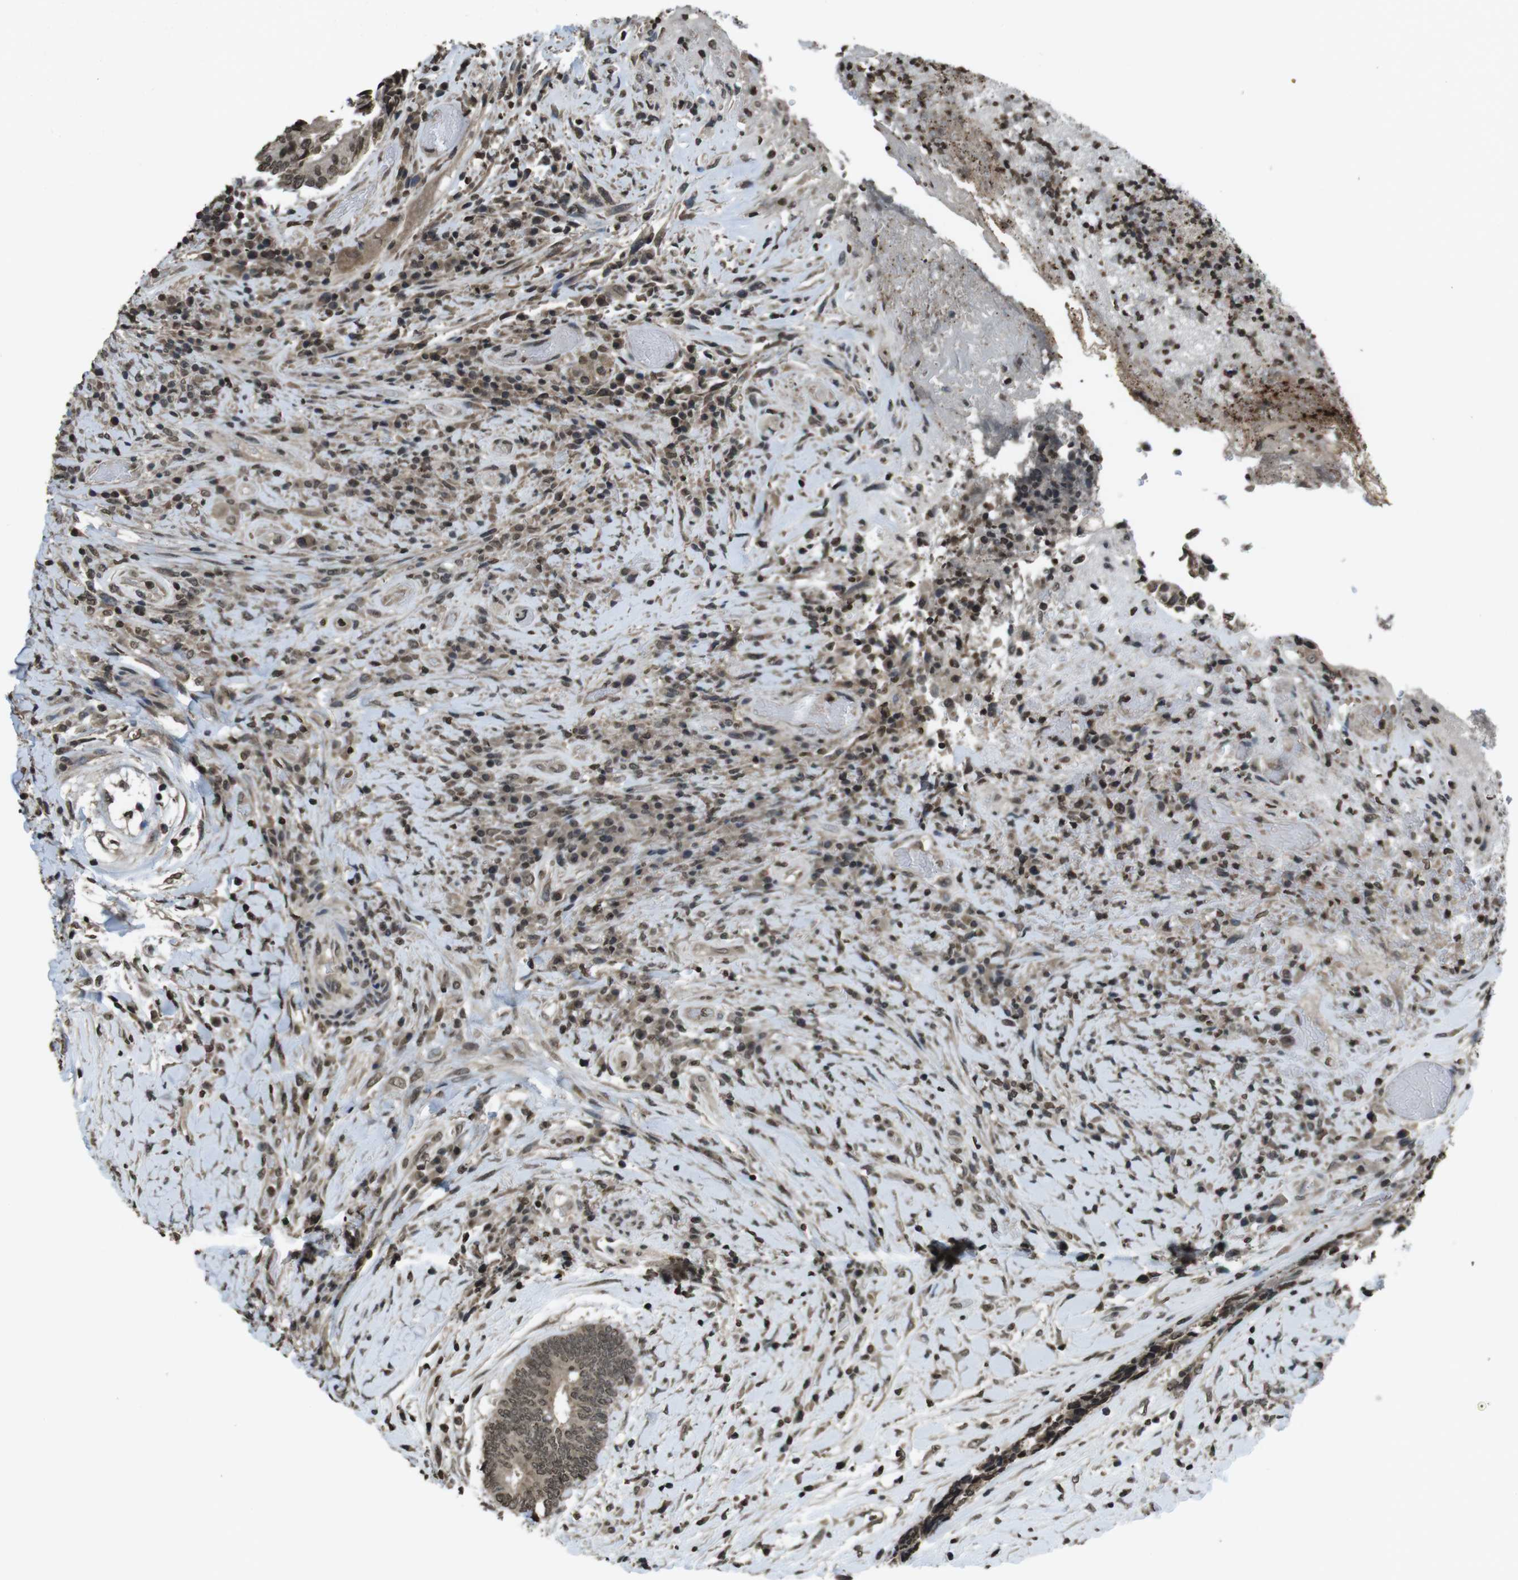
{"staining": {"intensity": "moderate", "quantity": ">75%", "location": "nuclear"}, "tissue": "colorectal cancer", "cell_type": "Tumor cells", "image_type": "cancer", "snomed": [{"axis": "morphology", "description": "Adenocarcinoma, NOS"}, {"axis": "topography", "description": "Rectum"}], "caption": "Immunohistochemical staining of human colorectal adenocarcinoma displays medium levels of moderate nuclear protein positivity in about >75% of tumor cells. (DAB (3,3'-diaminobenzidine) IHC, brown staining for protein, blue staining for nuclei).", "gene": "MAF", "patient": {"sex": "male", "age": 63}}